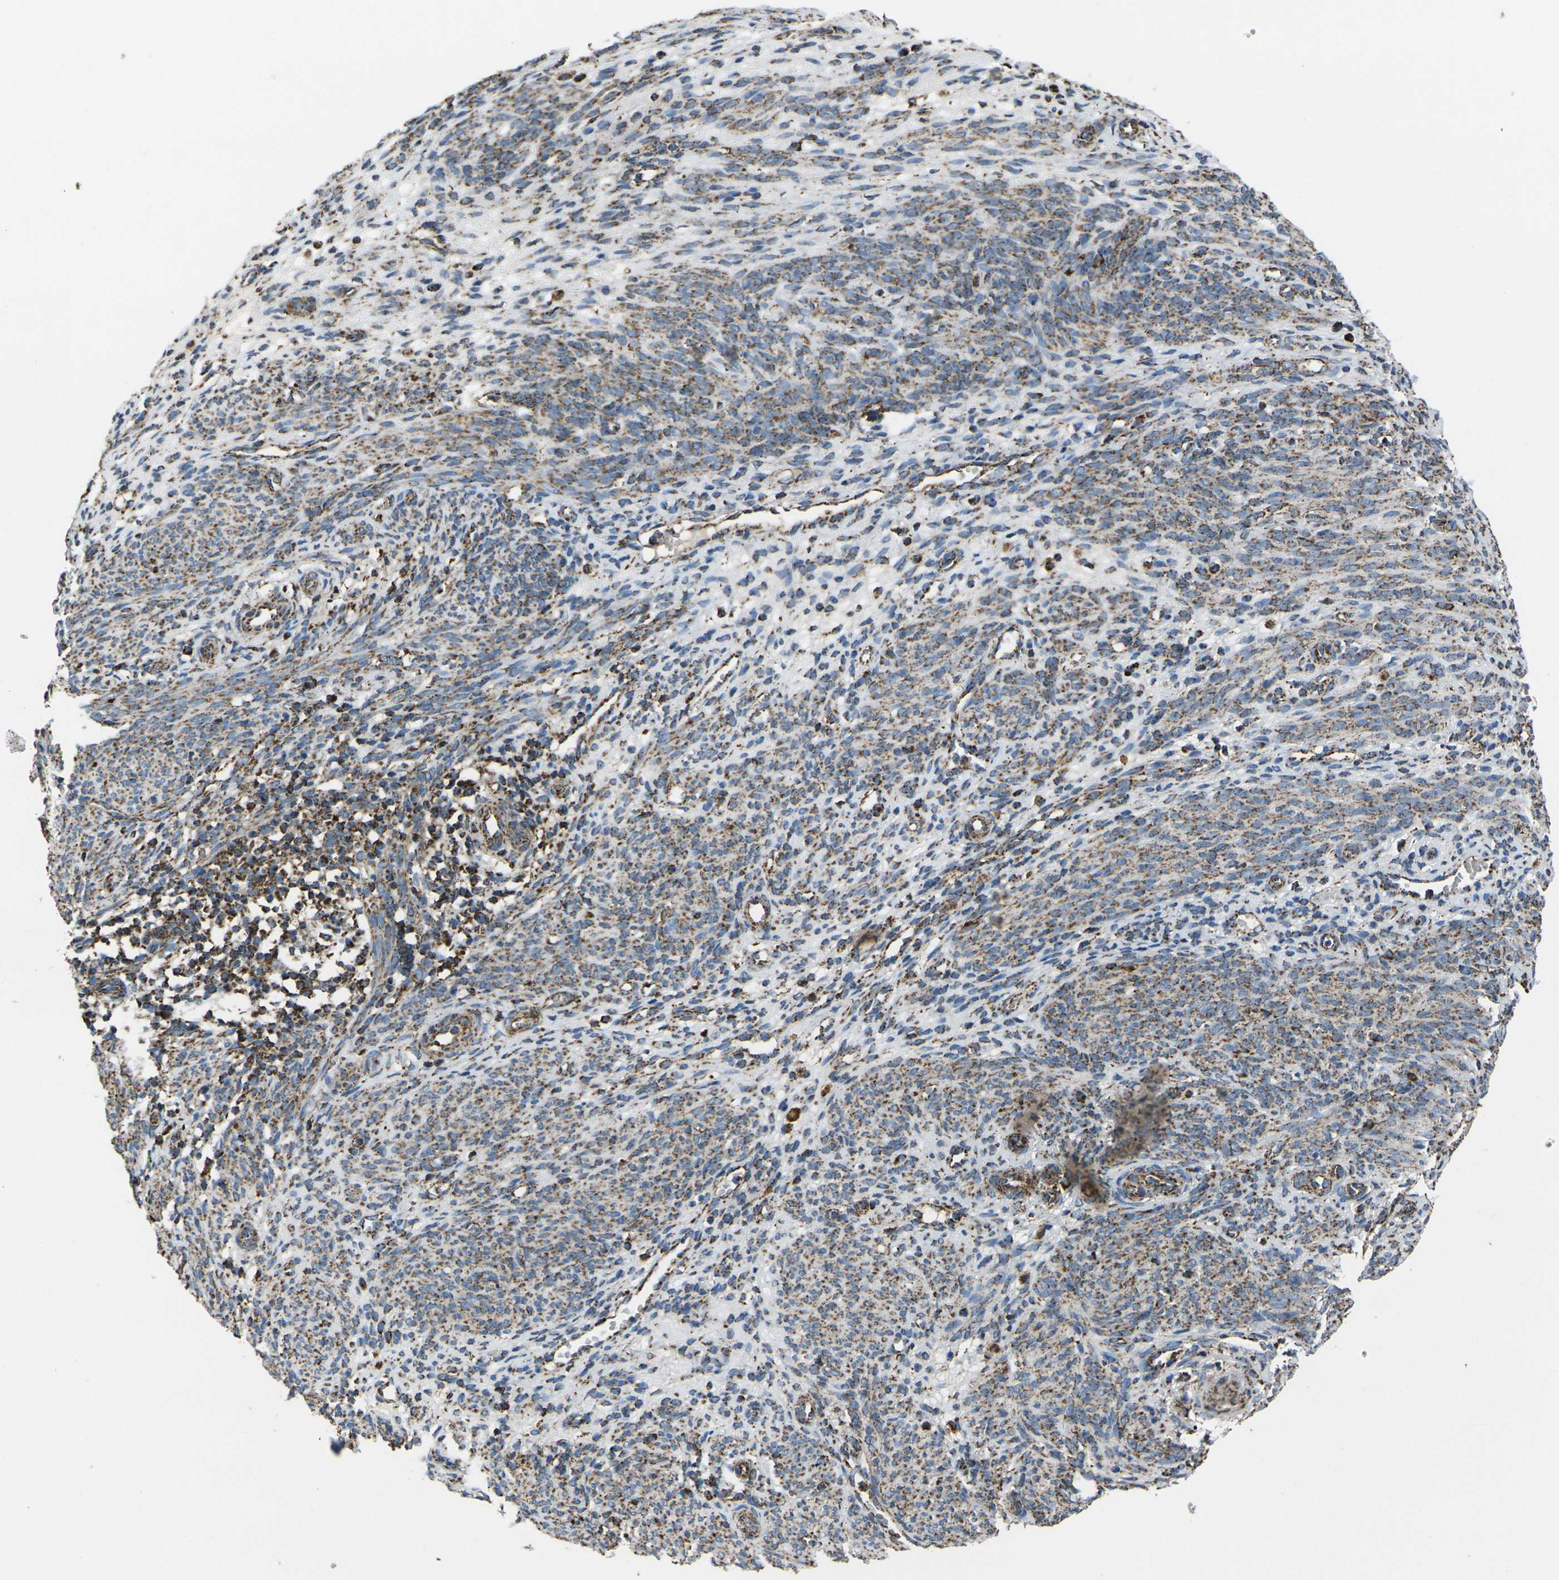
{"staining": {"intensity": "moderate", "quantity": ">75%", "location": "cytoplasmic/membranous"}, "tissue": "endometrium", "cell_type": "Cells in endometrial stroma", "image_type": "normal", "snomed": [{"axis": "morphology", "description": "Normal tissue, NOS"}, {"axis": "morphology", "description": "Adenocarcinoma, NOS"}, {"axis": "topography", "description": "Endometrium"}, {"axis": "topography", "description": "Ovary"}], "caption": "Immunohistochemistry (IHC) of benign human endometrium exhibits medium levels of moderate cytoplasmic/membranous staining in about >75% of cells in endometrial stroma.", "gene": "KLHL5", "patient": {"sex": "female", "age": 68}}